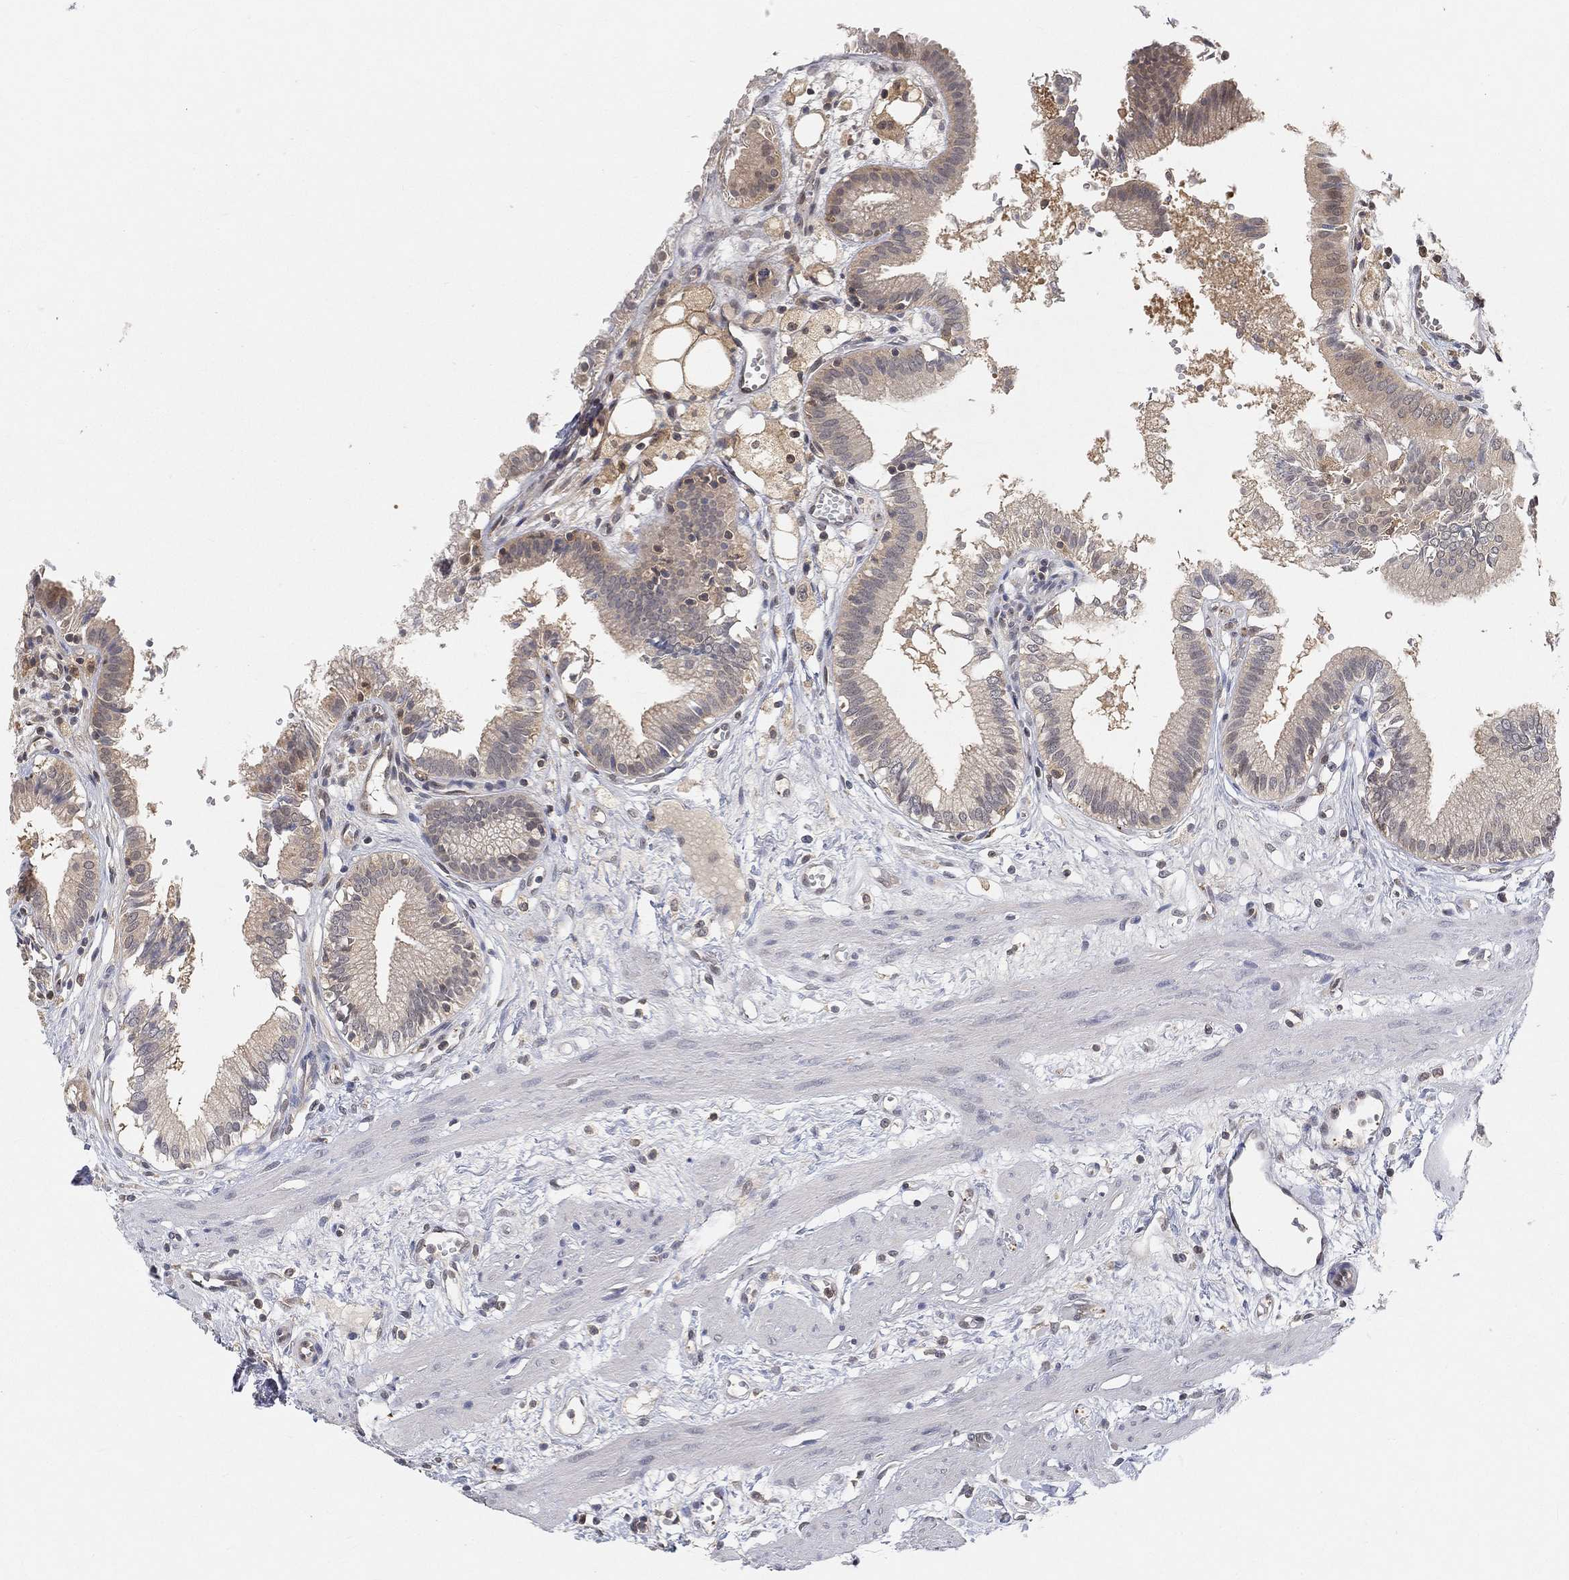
{"staining": {"intensity": "weak", "quantity": "<25%", "location": "cytoplasmic/membranous"}, "tissue": "gallbladder", "cell_type": "Glandular cells", "image_type": "normal", "snomed": [{"axis": "morphology", "description": "Normal tissue, NOS"}, {"axis": "topography", "description": "Gallbladder"}], "caption": "High magnification brightfield microscopy of unremarkable gallbladder stained with DAB (brown) and counterstained with hematoxylin (blue): glandular cells show no significant expression.", "gene": "MAPK1", "patient": {"sex": "female", "age": 24}}